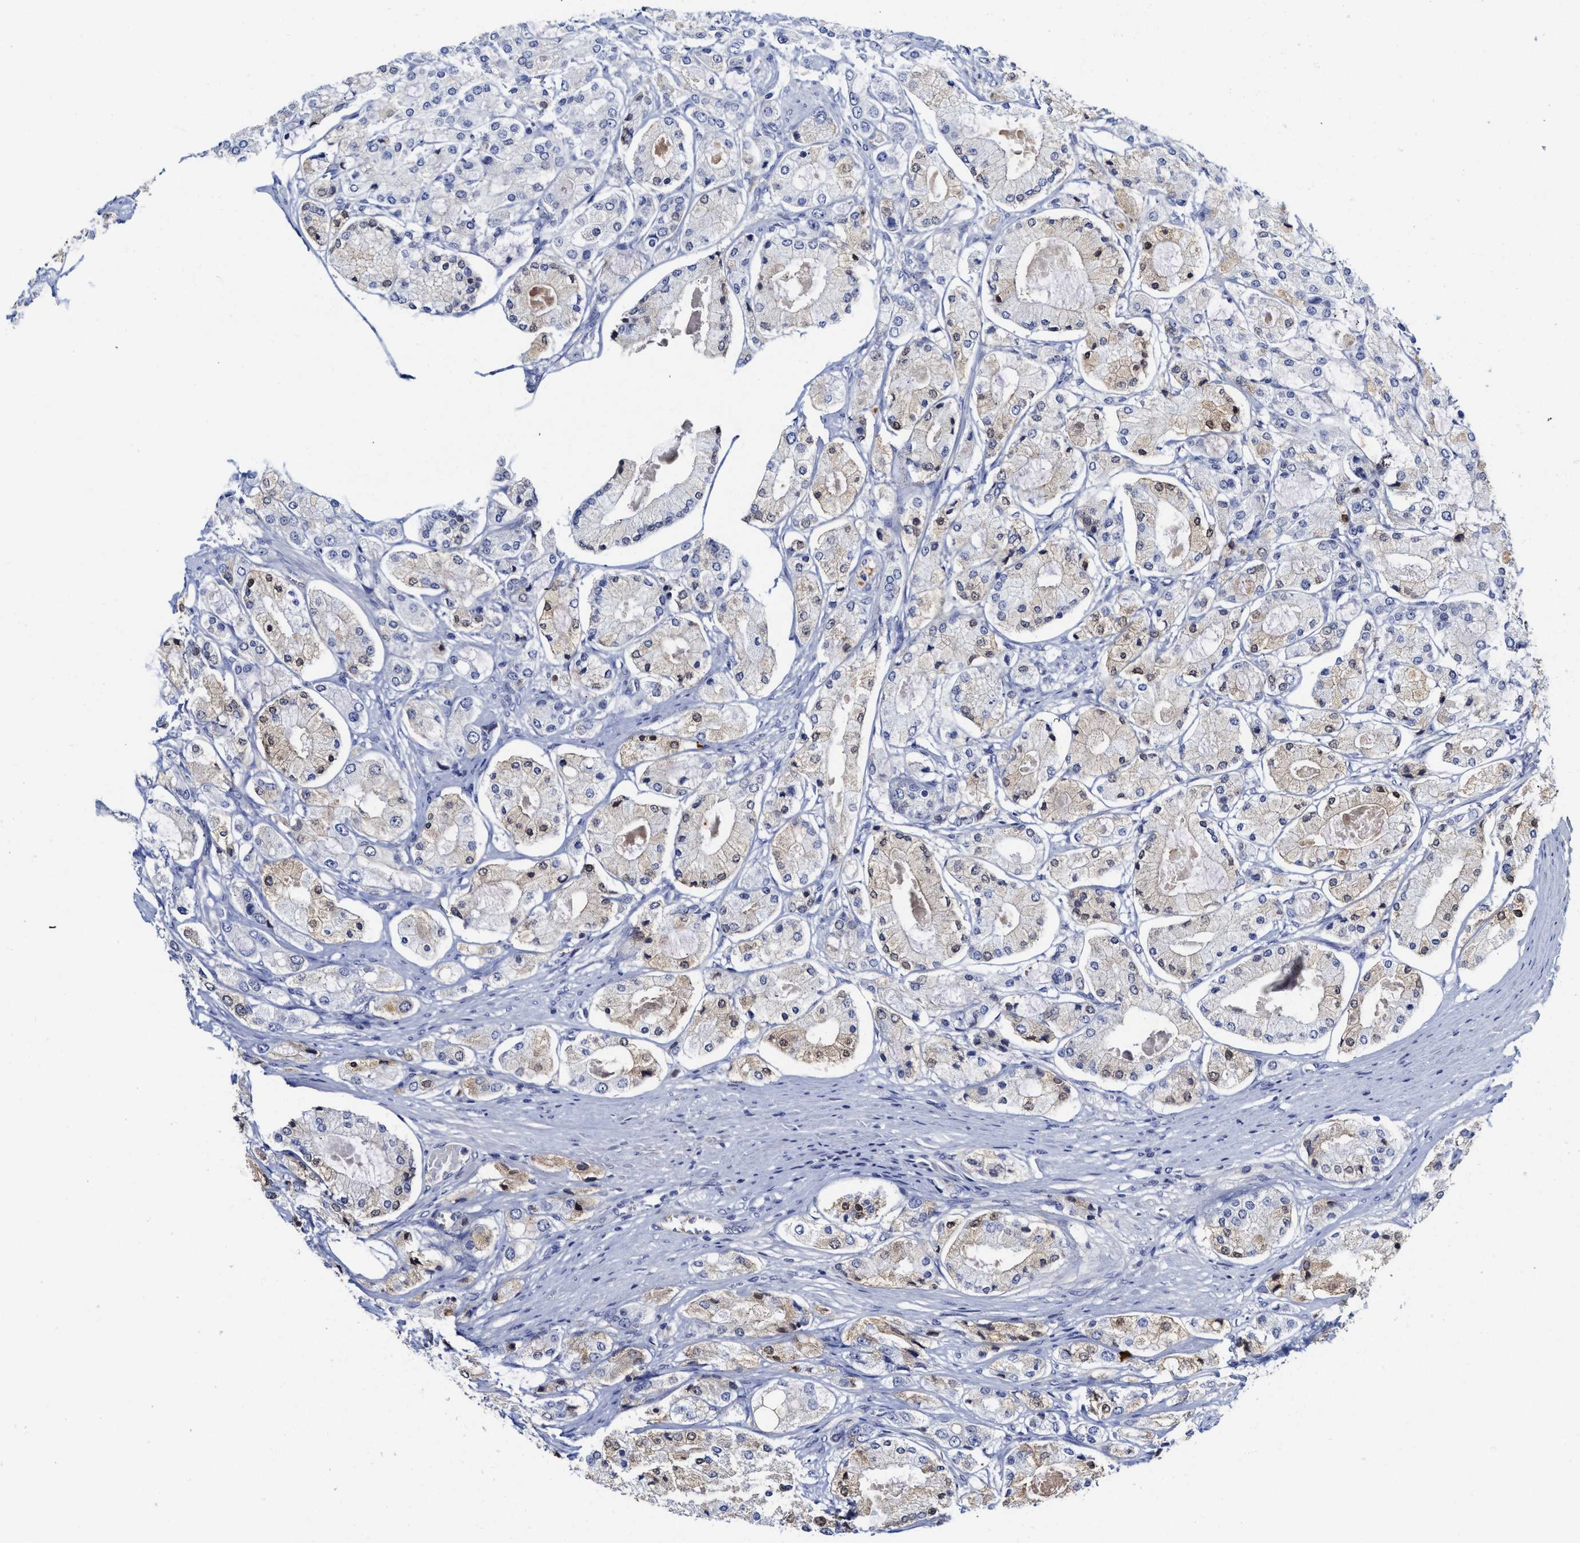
{"staining": {"intensity": "weak", "quantity": "<25%", "location": "cytoplasmic/membranous"}, "tissue": "prostate cancer", "cell_type": "Tumor cells", "image_type": "cancer", "snomed": [{"axis": "morphology", "description": "Adenocarcinoma, High grade"}, {"axis": "topography", "description": "Prostate"}], "caption": "A micrograph of adenocarcinoma (high-grade) (prostate) stained for a protein demonstrates no brown staining in tumor cells. (DAB IHC, high magnification).", "gene": "C2", "patient": {"sex": "male", "age": 65}}